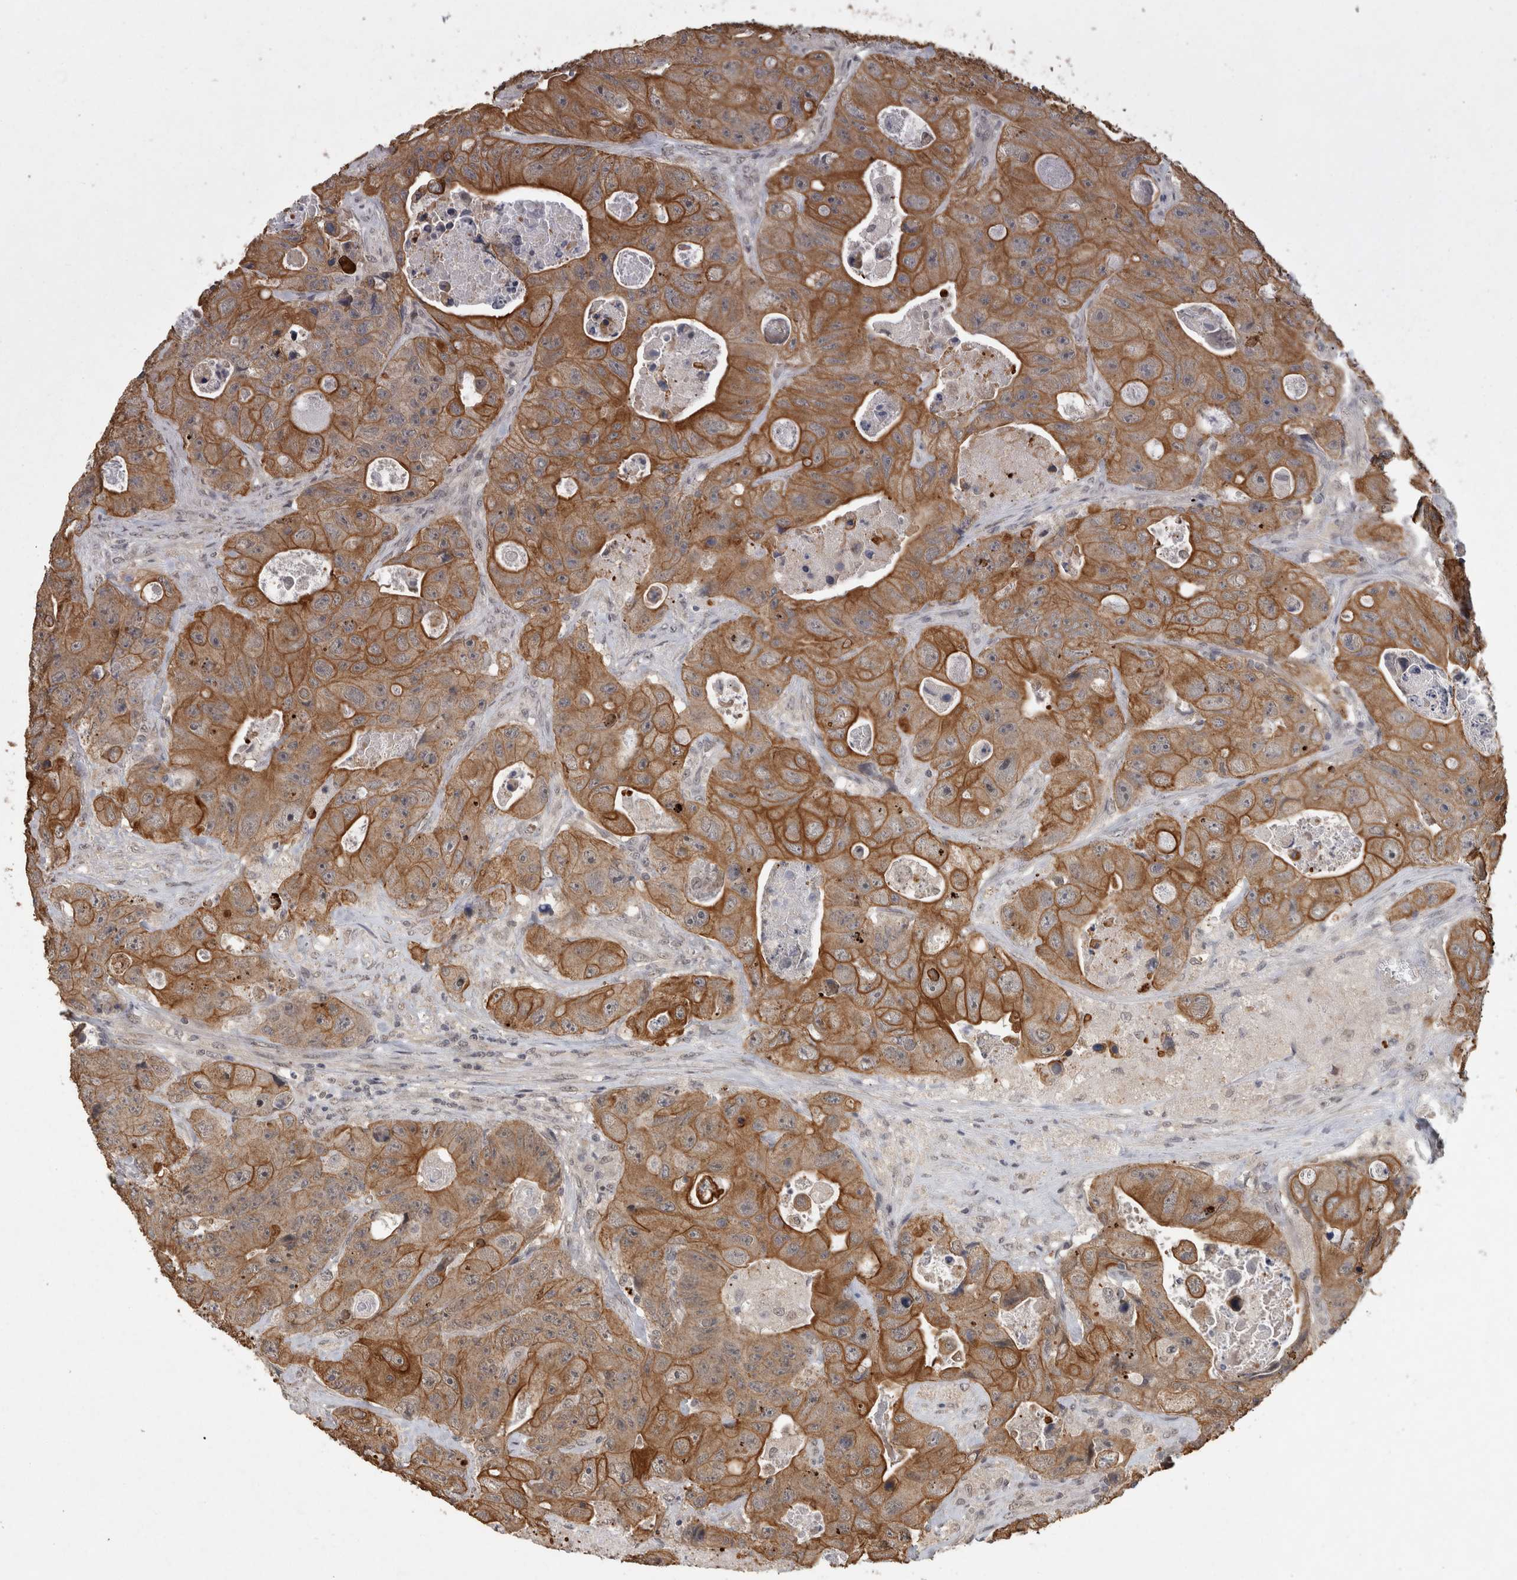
{"staining": {"intensity": "moderate", "quantity": ">75%", "location": "cytoplasmic/membranous"}, "tissue": "colorectal cancer", "cell_type": "Tumor cells", "image_type": "cancer", "snomed": [{"axis": "morphology", "description": "Adenocarcinoma, NOS"}, {"axis": "topography", "description": "Colon"}], "caption": "A brown stain labels moderate cytoplasmic/membranous staining of a protein in colorectal adenocarcinoma tumor cells.", "gene": "RHPN1", "patient": {"sex": "female", "age": 46}}